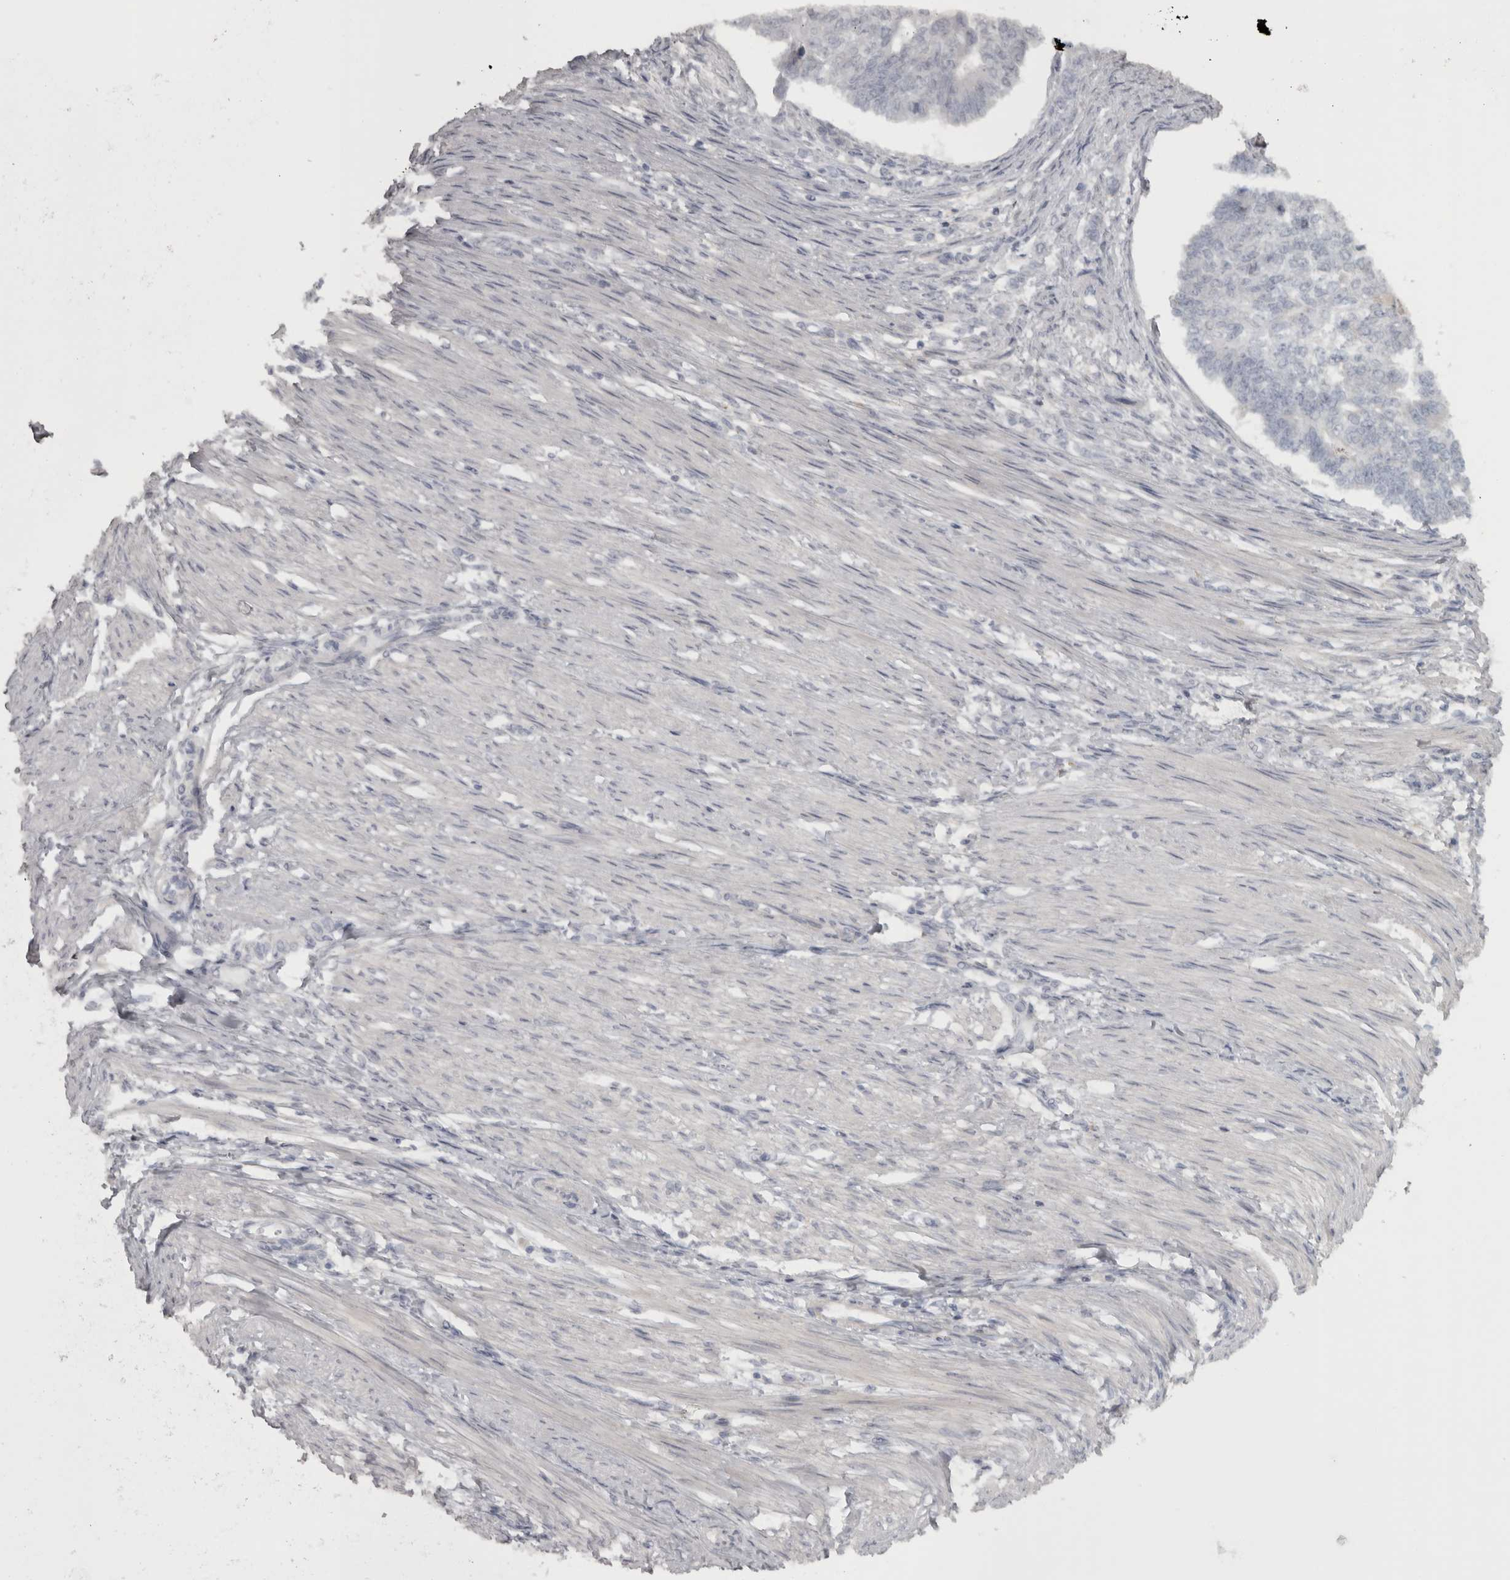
{"staining": {"intensity": "negative", "quantity": "none", "location": "none"}, "tissue": "endometrial cancer", "cell_type": "Tumor cells", "image_type": "cancer", "snomed": [{"axis": "morphology", "description": "Adenocarcinoma, NOS"}, {"axis": "topography", "description": "Endometrium"}], "caption": "Histopathology image shows no significant protein expression in tumor cells of endometrial adenocarcinoma.", "gene": "SLCO5A1", "patient": {"sex": "female", "age": 32}}